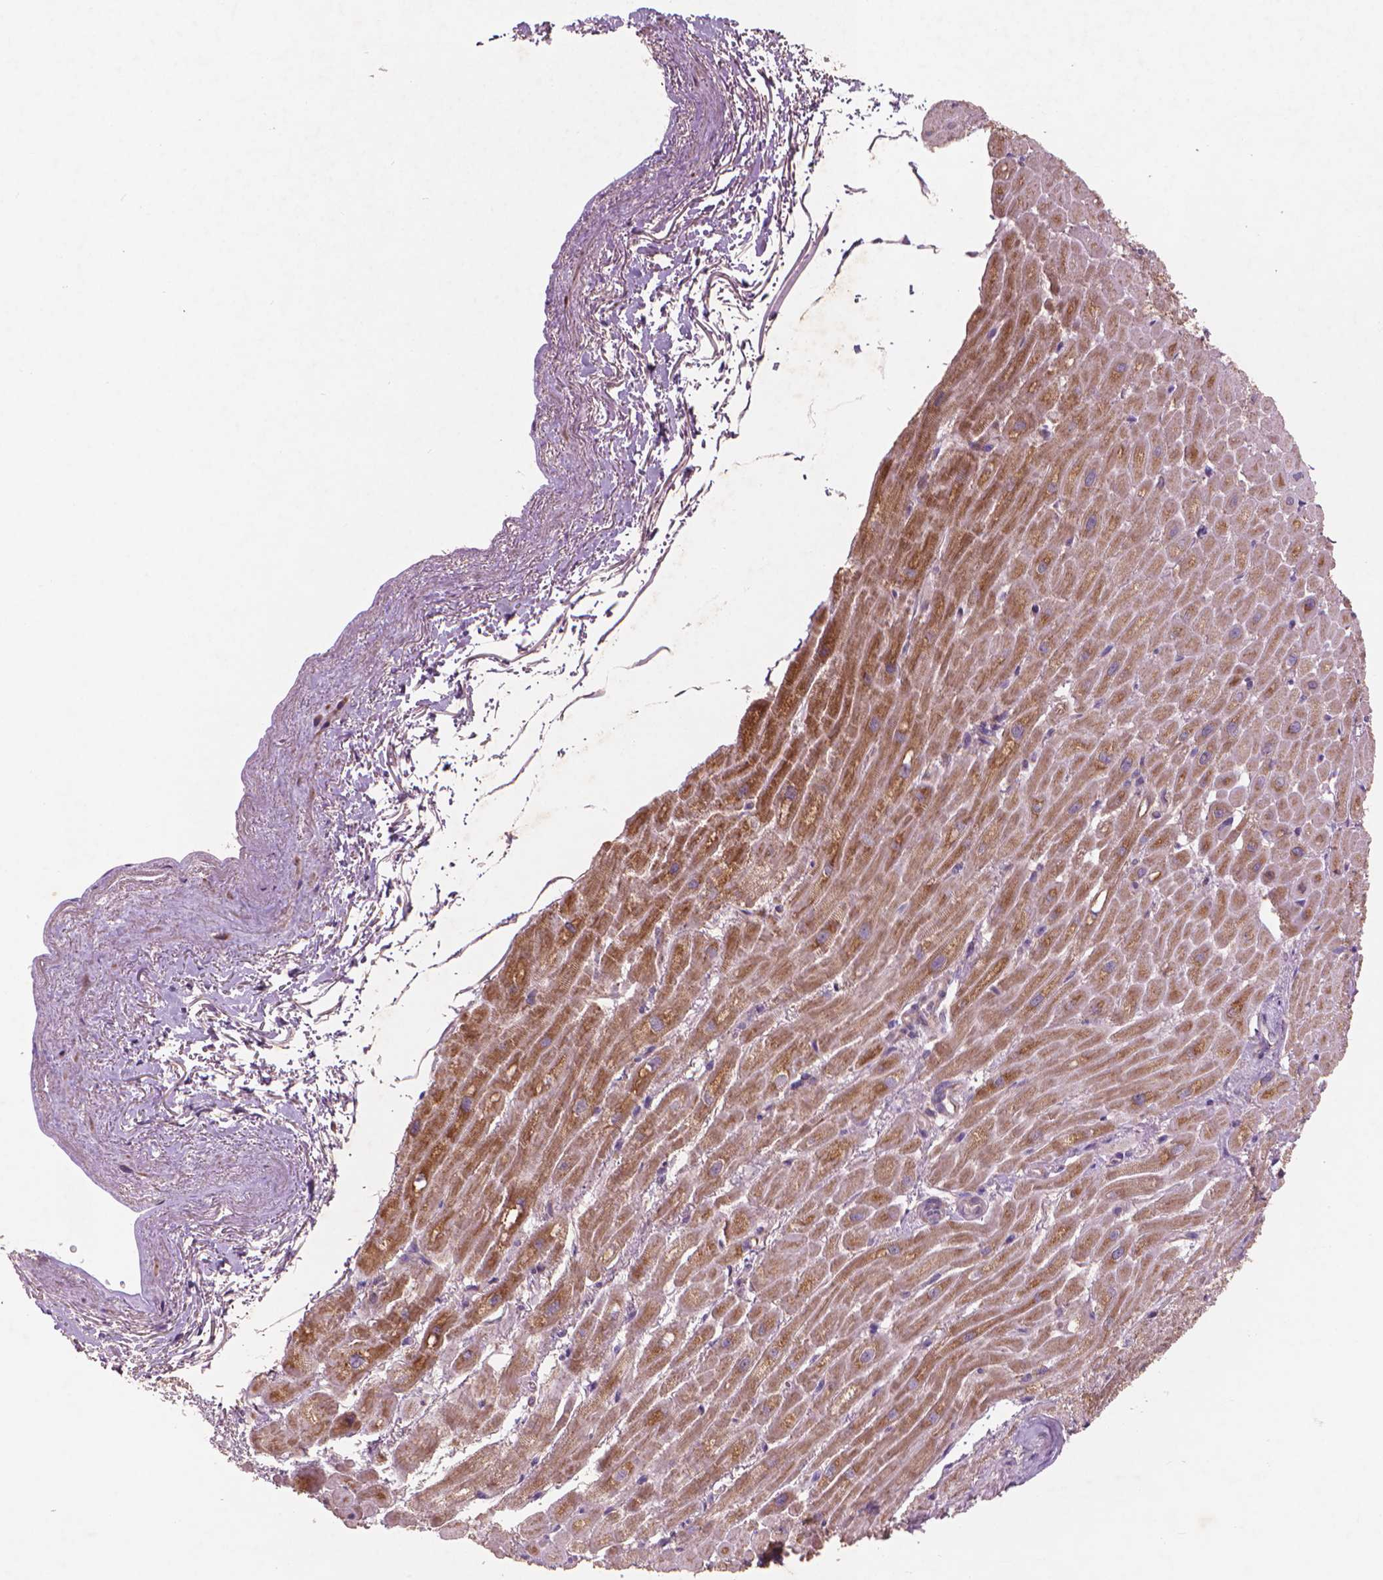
{"staining": {"intensity": "moderate", "quantity": ">75%", "location": "cytoplasmic/membranous"}, "tissue": "heart muscle", "cell_type": "Cardiomyocytes", "image_type": "normal", "snomed": [{"axis": "morphology", "description": "Normal tissue, NOS"}, {"axis": "topography", "description": "Heart"}], "caption": "A photomicrograph of heart muscle stained for a protein shows moderate cytoplasmic/membranous brown staining in cardiomyocytes.", "gene": "NLRX1", "patient": {"sex": "male", "age": 62}}